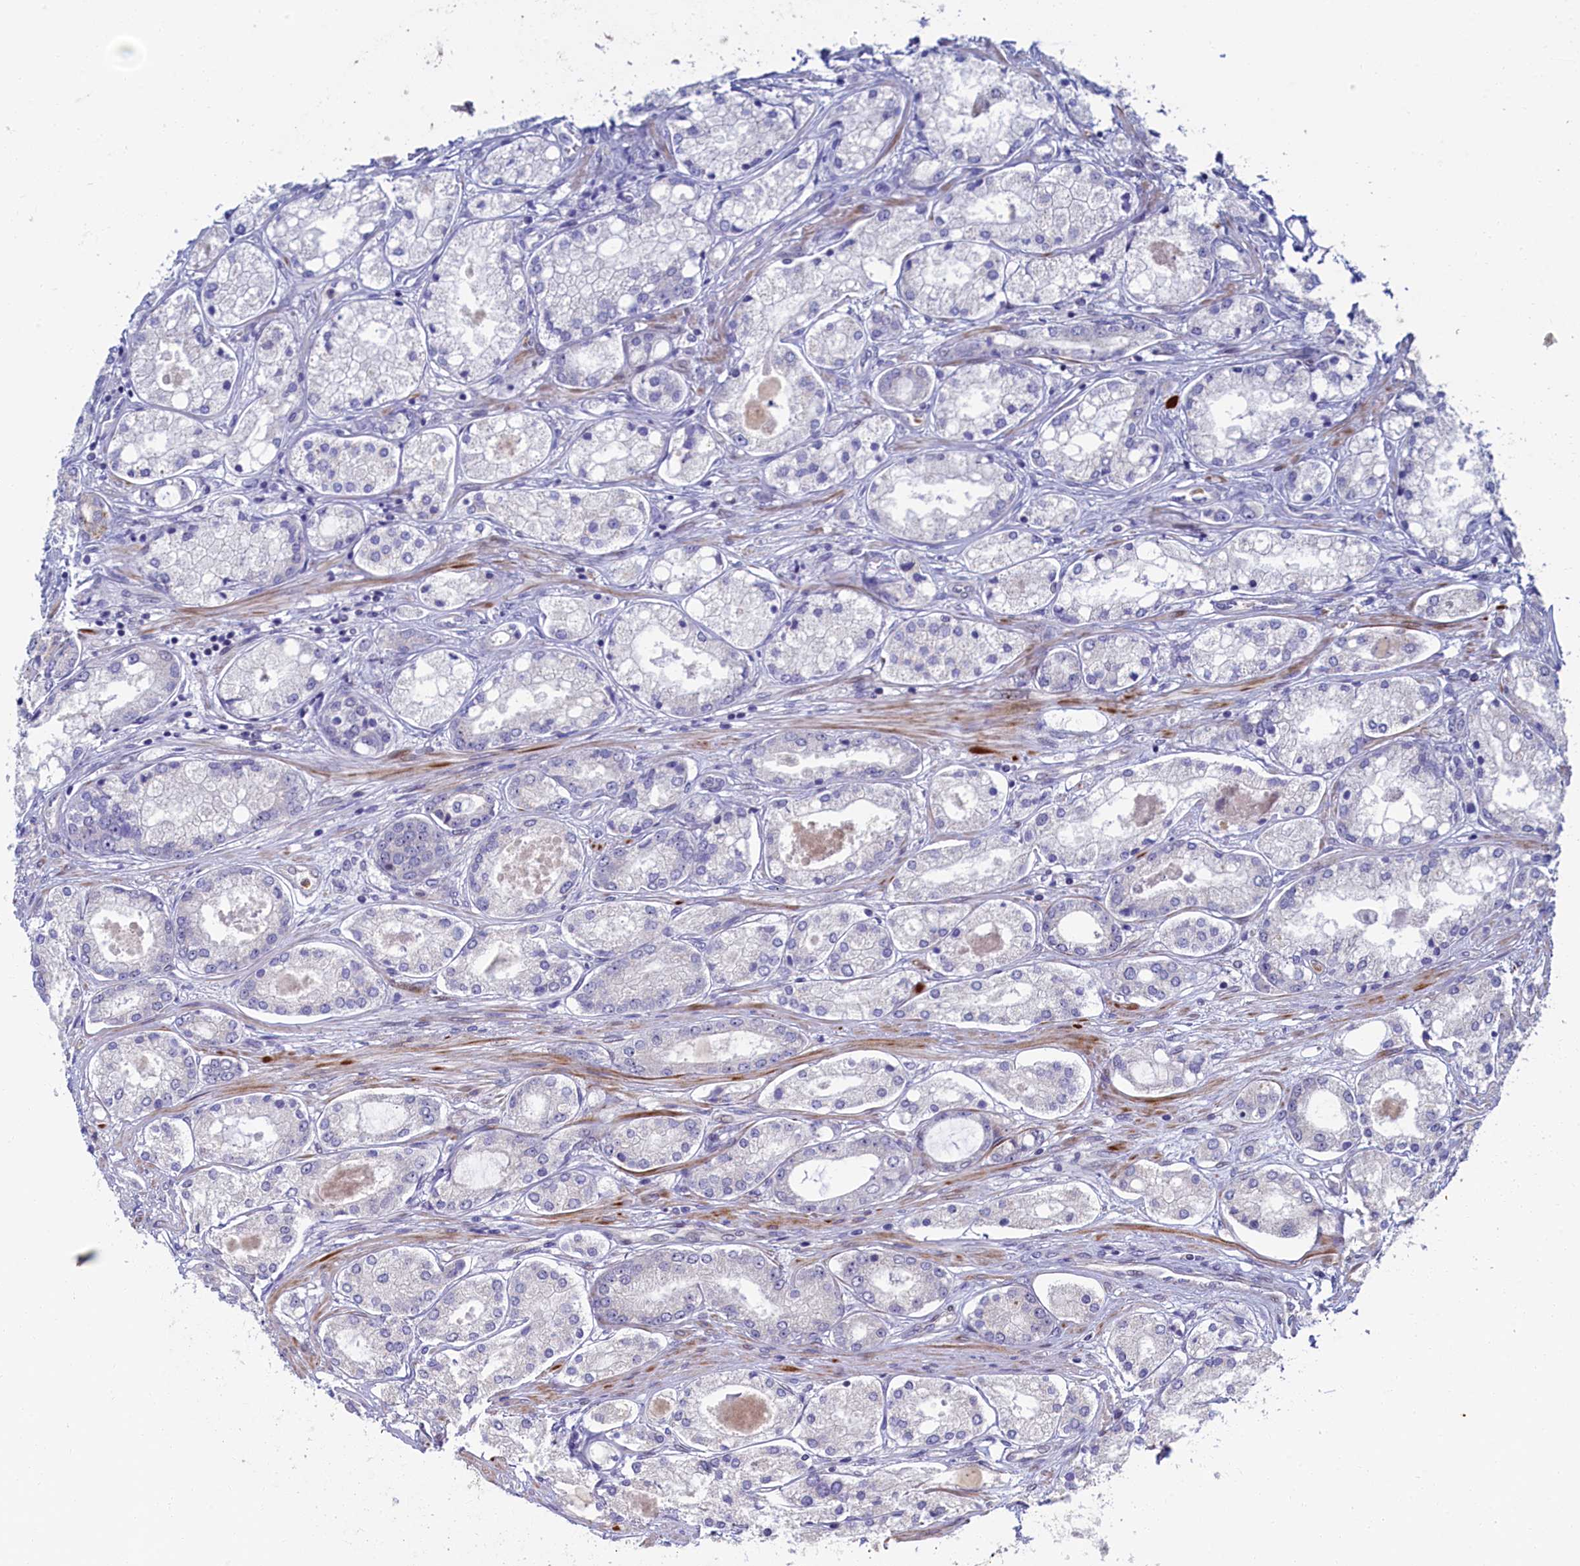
{"staining": {"intensity": "negative", "quantity": "none", "location": "none"}, "tissue": "prostate cancer", "cell_type": "Tumor cells", "image_type": "cancer", "snomed": [{"axis": "morphology", "description": "Adenocarcinoma, Low grade"}, {"axis": "topography", "description": "Prostate"}], "caption": "A high-resolution micrograph shows immunohistochemistry staining of prostate low-grade adenocarcinoma, which reveals no significant expression in tumor cells.", "gene": "PIK3C3", "patient": {"sex": "male", "age": 68}}